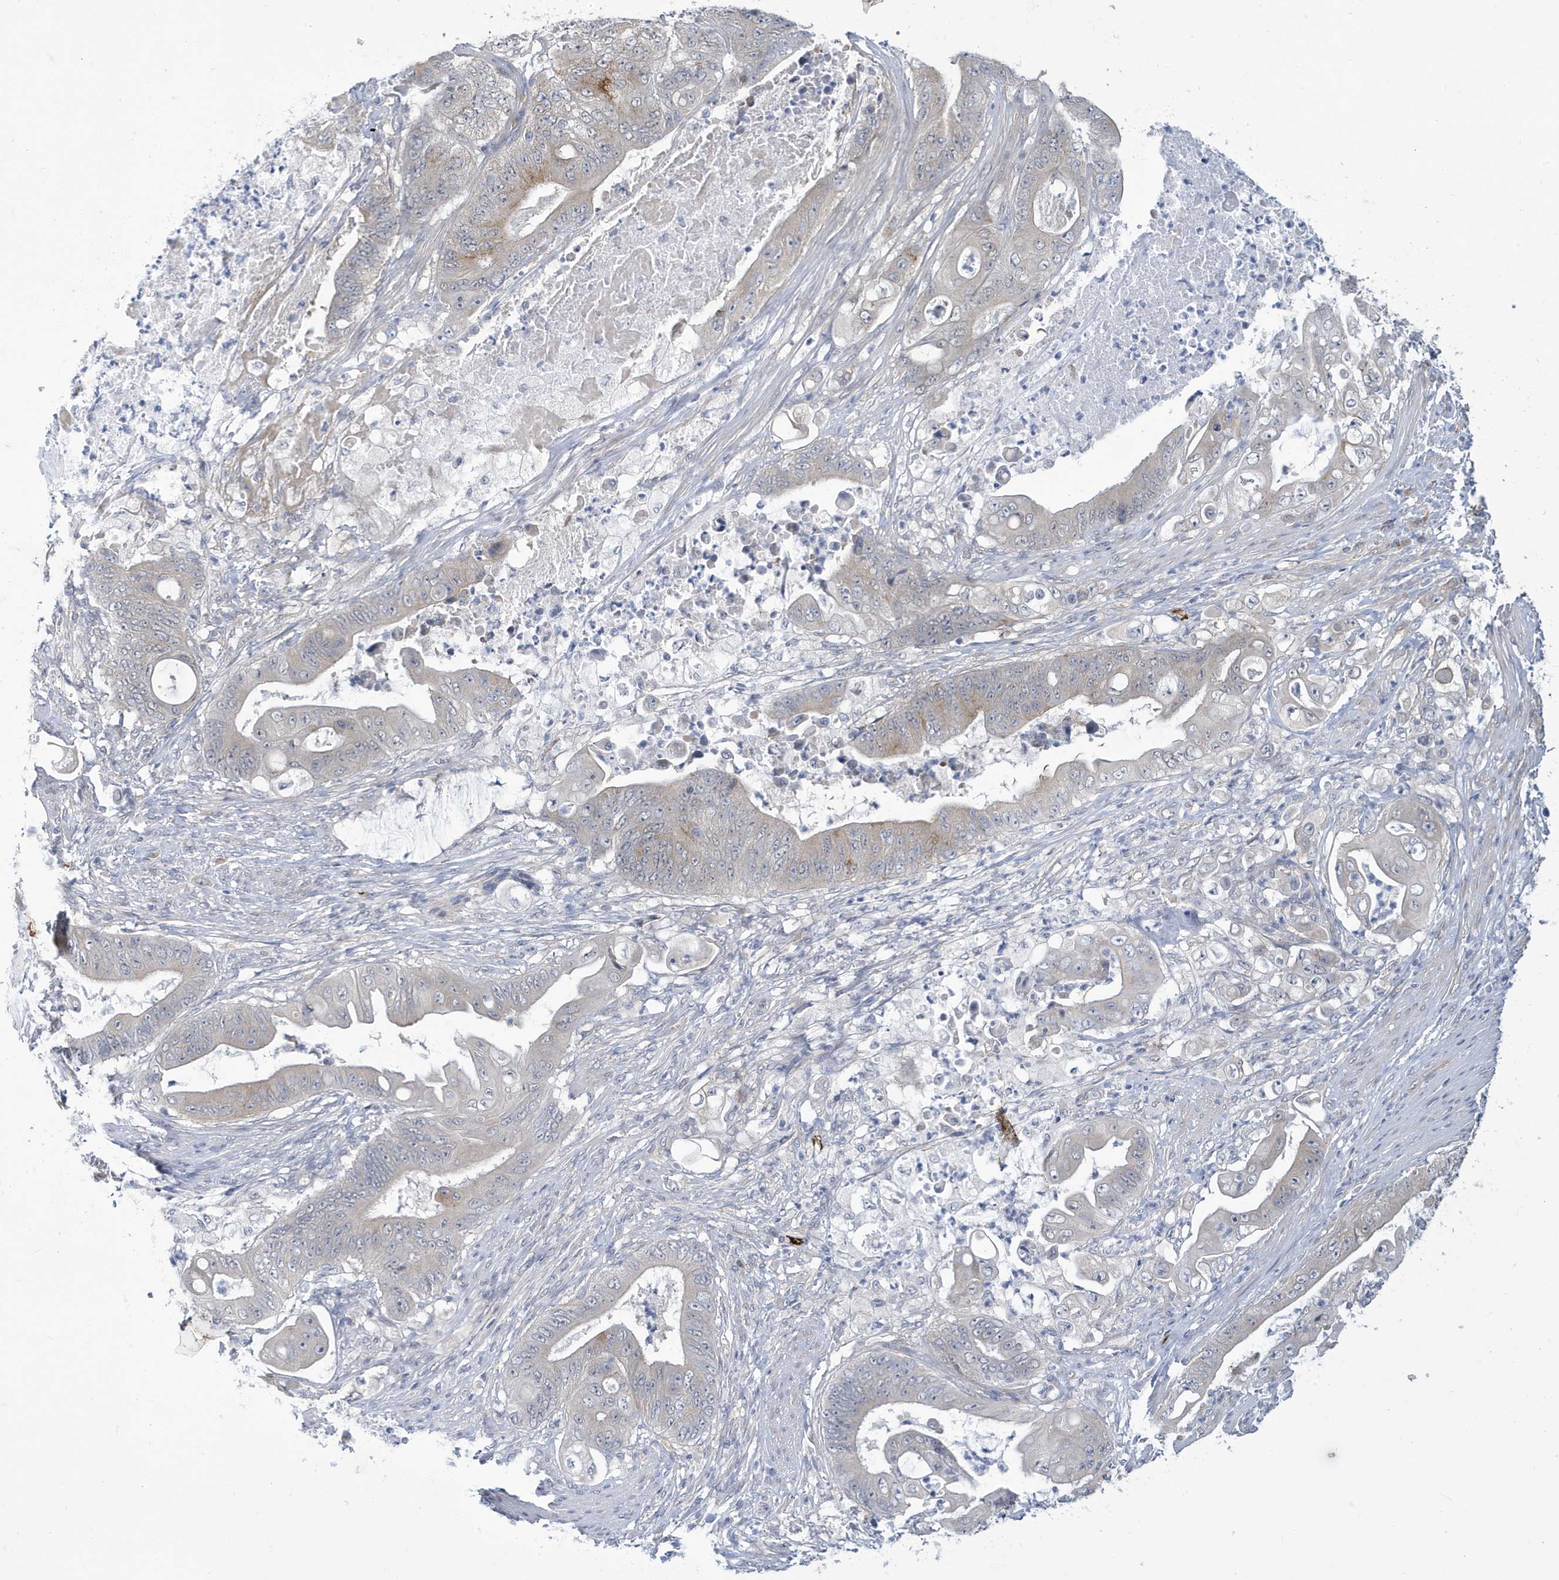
{"staining": {"intensity": "strong", "quantity": "<25%", "location": "cytoplasmic/membranous"}, "tissue": "stomach cancer", "cell_type": "Tumor cells", "image_type": "cancer", "snomed": [{"axis": "morphology", "description": "Adenocarcinoma, NOS"}, {"axis": "topography", "description": "Stomach"}], "caption": "The immunohistochemical stain highlights strong cytoplasmic/membranous positivity in tumor cells of stomach adenocarcinoma tissue.", "gene": "ZNF654", "patient": {"sex": "female", "age": 73}}